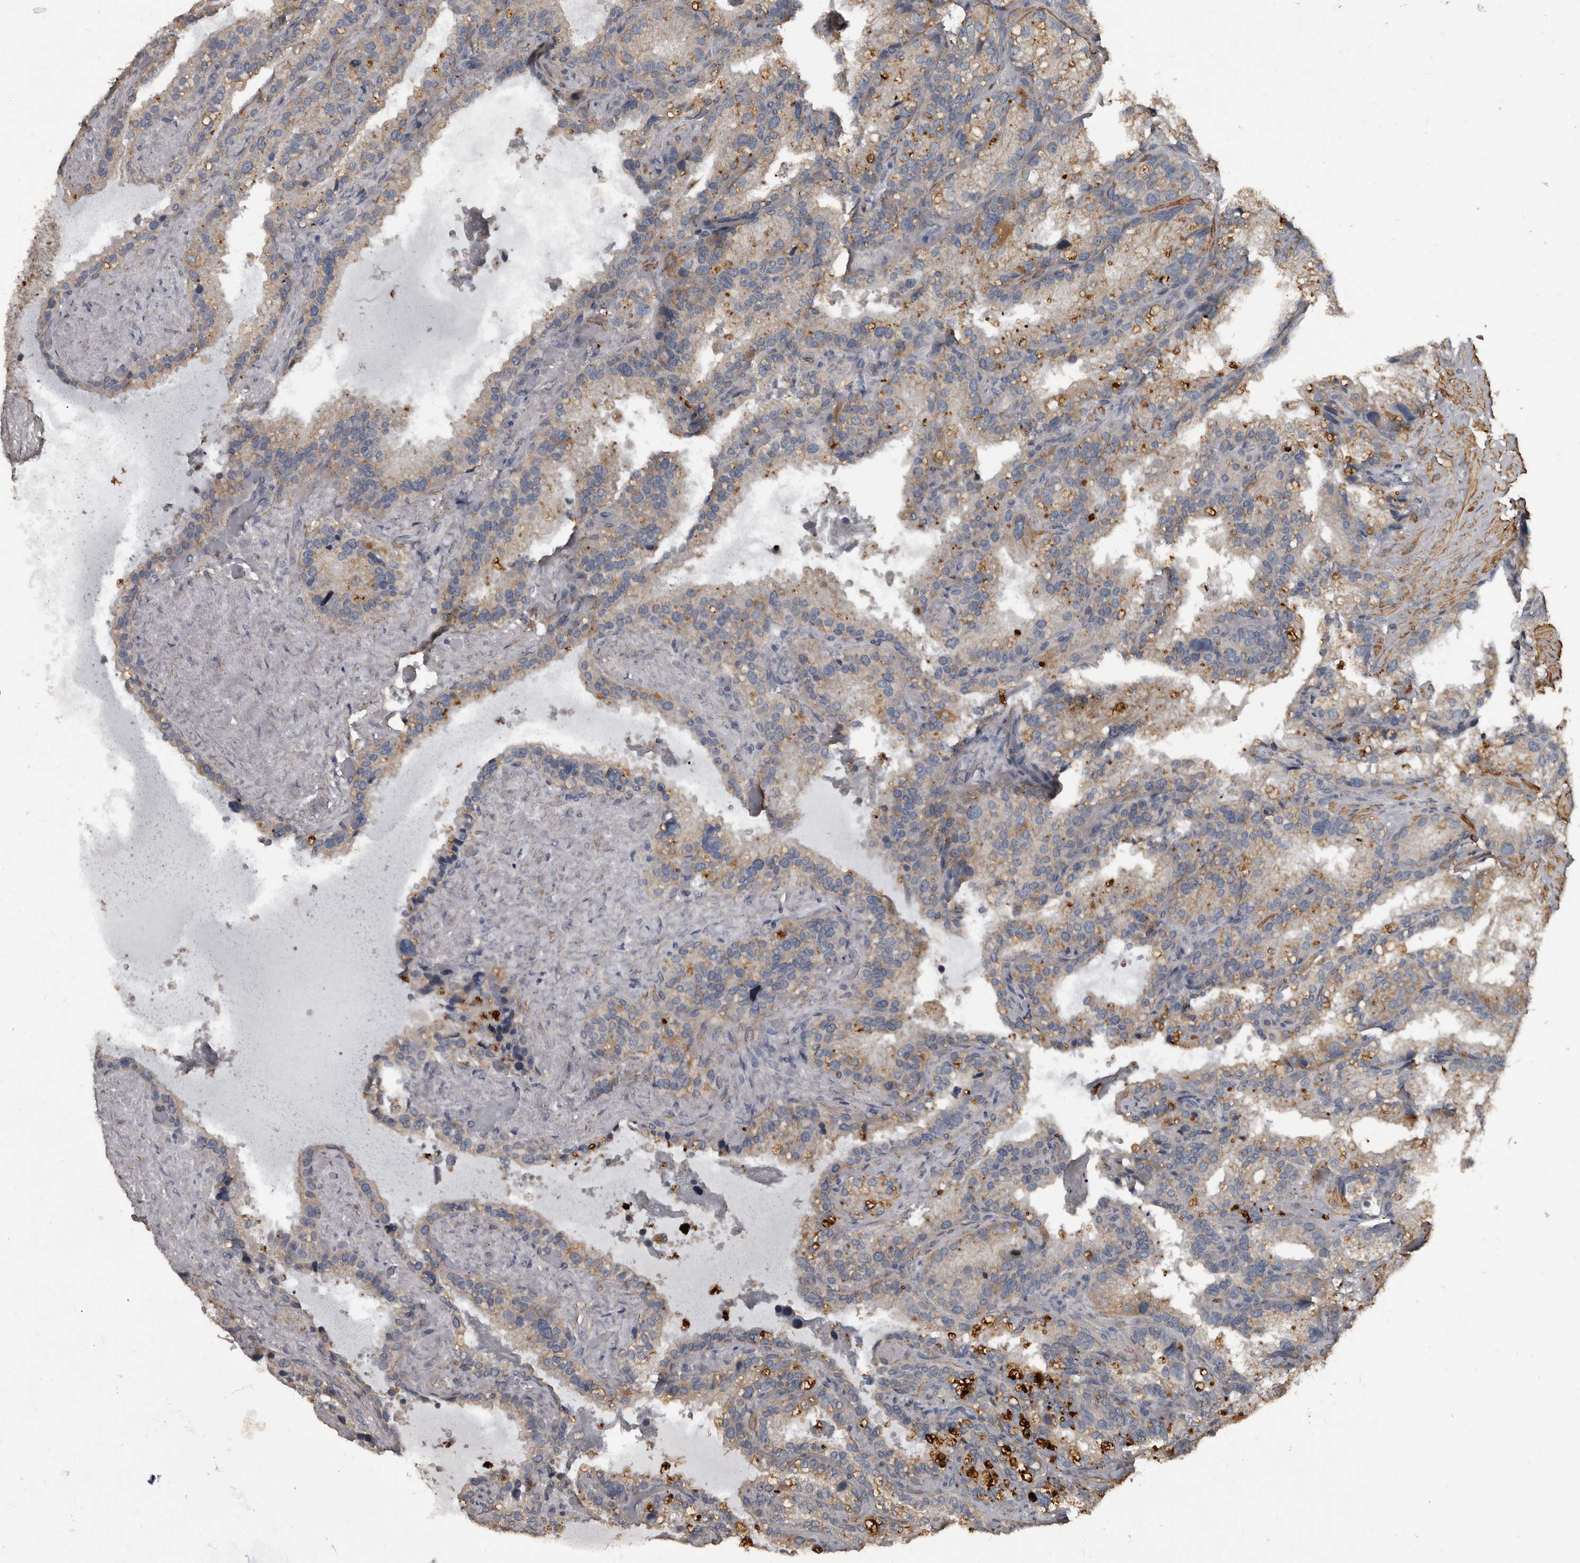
{"staining": {"intensity": "weak", "quantity": "25%-75%", "location": "cytoplasmic/membranous"}, "tissue": "seminal vesicle", "cell_type": "Glandular cells", "image_type": "normal", "snomed": [{"axis": "morphology", "description": "Normal tissue, NOS"}, {"axis": "topography", "description": "Prostate"}, {"axis": "topography", "description": "Seminal veicle"}], "caption": "A brown stain highlights weak cytoplasmic/membranous staining of a protein in glandular cells of normal seminal vesicle.", "gene": "GREB1", "patient": {"sex": "male", "age": 68}}